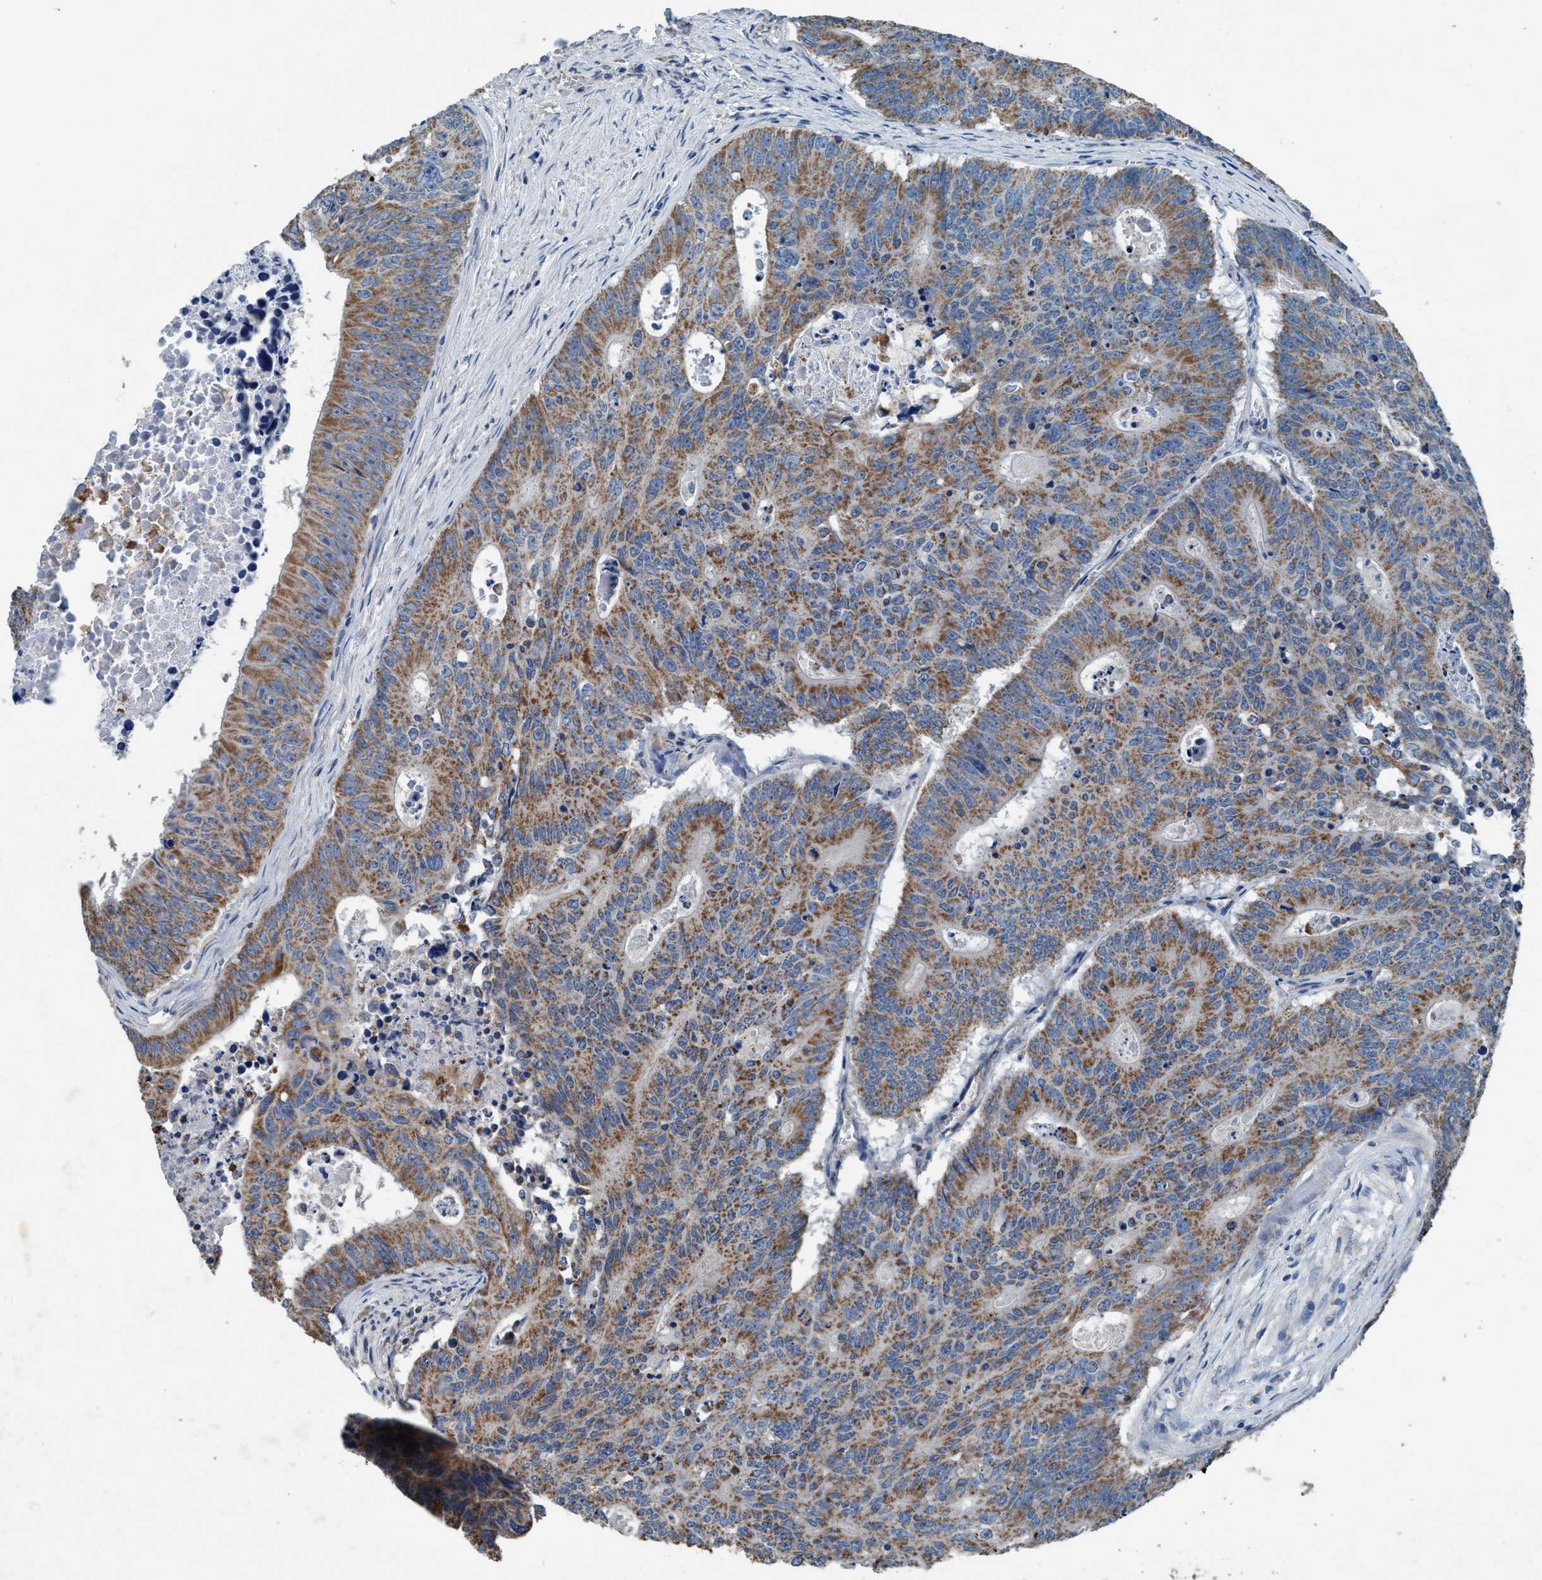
{"staining": {"intensity": "moderate", "quantity": ">75%", "location": "cytoplasmic/membranous"}, "tissue": "colorectal cancer", "cell_type": "Tumor cells", "image_type": "cancer", "snomed": [{"axis": "morphology", "description": "Adenocarcinoma, NOS"}, {"axis": "topography", "description": "Colon"}], "caption": "Adenocarcinoma (colorectal) tissue displays moderate cytoplasmic/membranous staining in about >75% of tumor cells, visualized by immunohistochemistry.", "gene": "ANKFN1", "patient": {"sex": "male", "age": 87}}